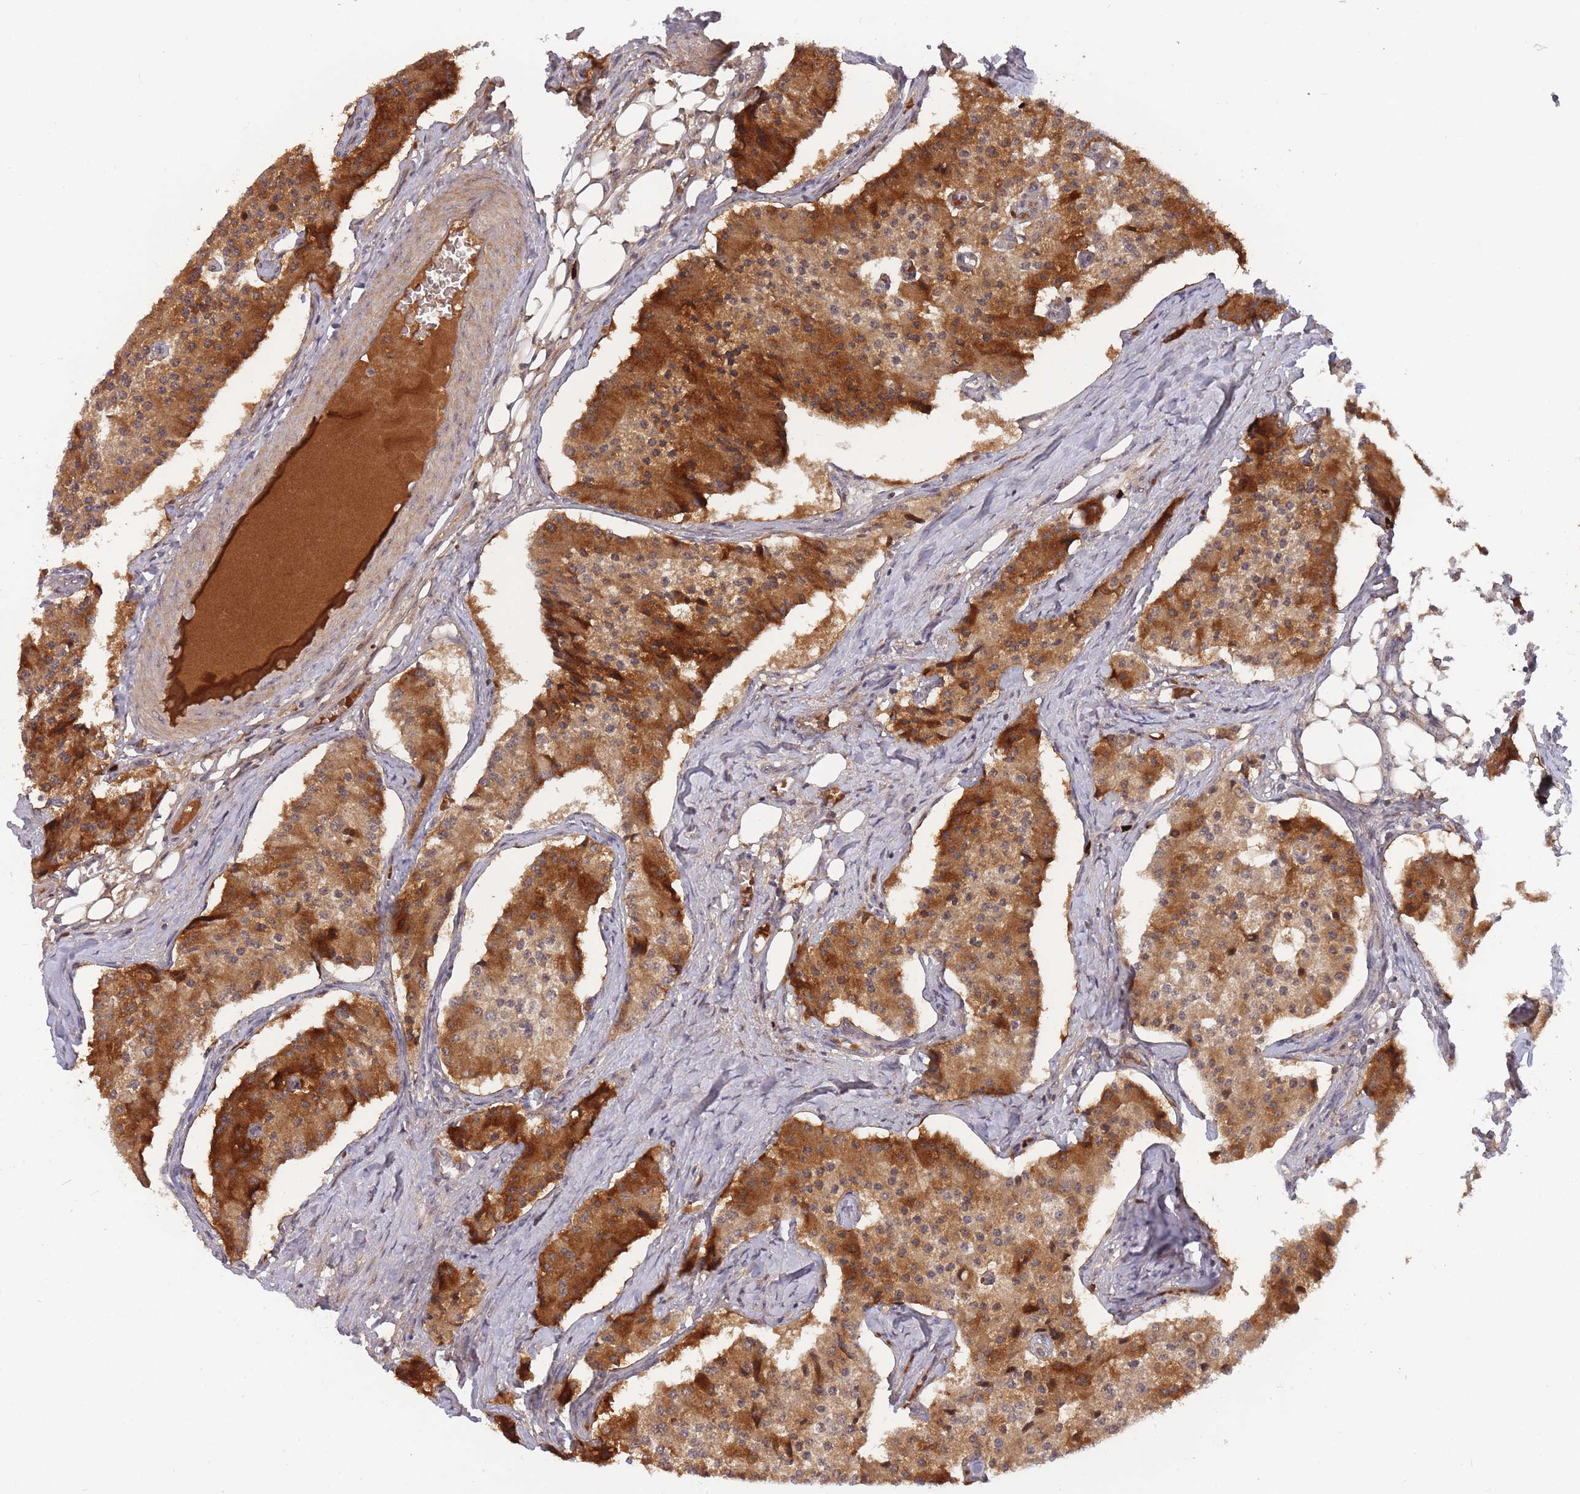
{"staining": {"intensity": "moderate", "quantity": ">75%", "location": "cytoplasmic/membranous"}, "tissue": "carcinoid", "cell_type": "Tumor cells", "image_type": "cancer", "snomed": [{"axis": "morphology", "description": "Carcinoid, malignant, NOS"}, {"axis": "topography", "description": "Colon"}], "caption": "Protein expression analysis of carcinoid (malignant) exhibits moderate cytoplasmic/membranous positivity in approximately >75% of tumor cells. (Stains: DAB (3,3'-diaminobenzidine) in brown, nuclei in blue, Microscopy: brightfield microscopy at high magnification).", "gene": "SMC6", "patient": {"sex": "female", "age": 52}}